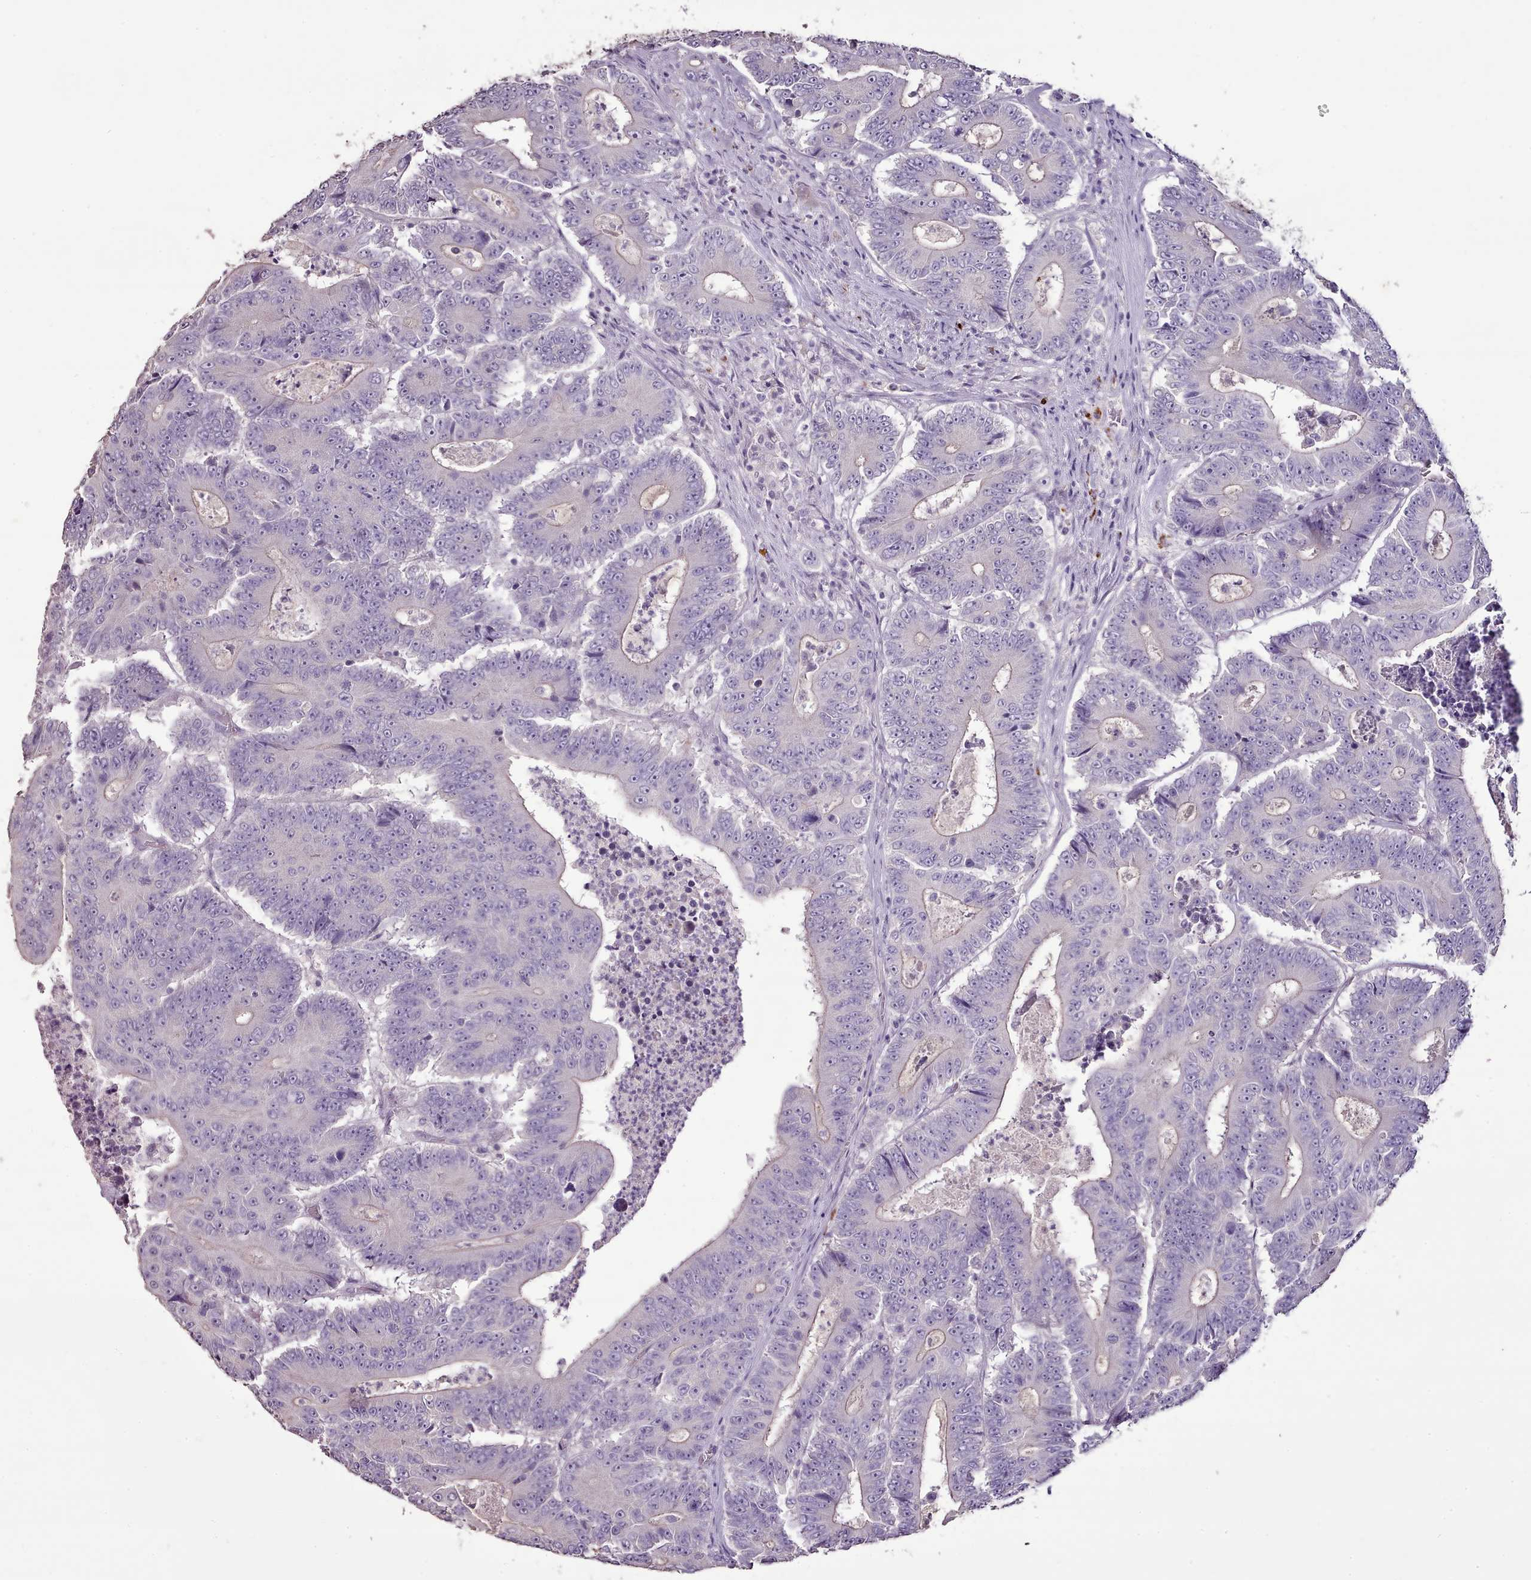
{"staining": {"intensity": "negative", "quantity": "none", "location": "none"}, "tissue": "colorectal cancer", "cell_type": "Tumor cells", "image_type": "cancer", "snomed": [{"axis": "morphology", "description": "Adenocarcinoma, NOS"}, {"axis": "topography", "description": "Colon"}], "caption": "High magnification brightfield microscopy of adenocarcinoma (colorectal) stained with DAB (3,3'-diaminobenzidine) (brown) and counterstained with hematoxylin (blue): tumor cells show no significant expression.", "gene": "BLOC1S2", "patient": {"sex": "male", "age": 83}}